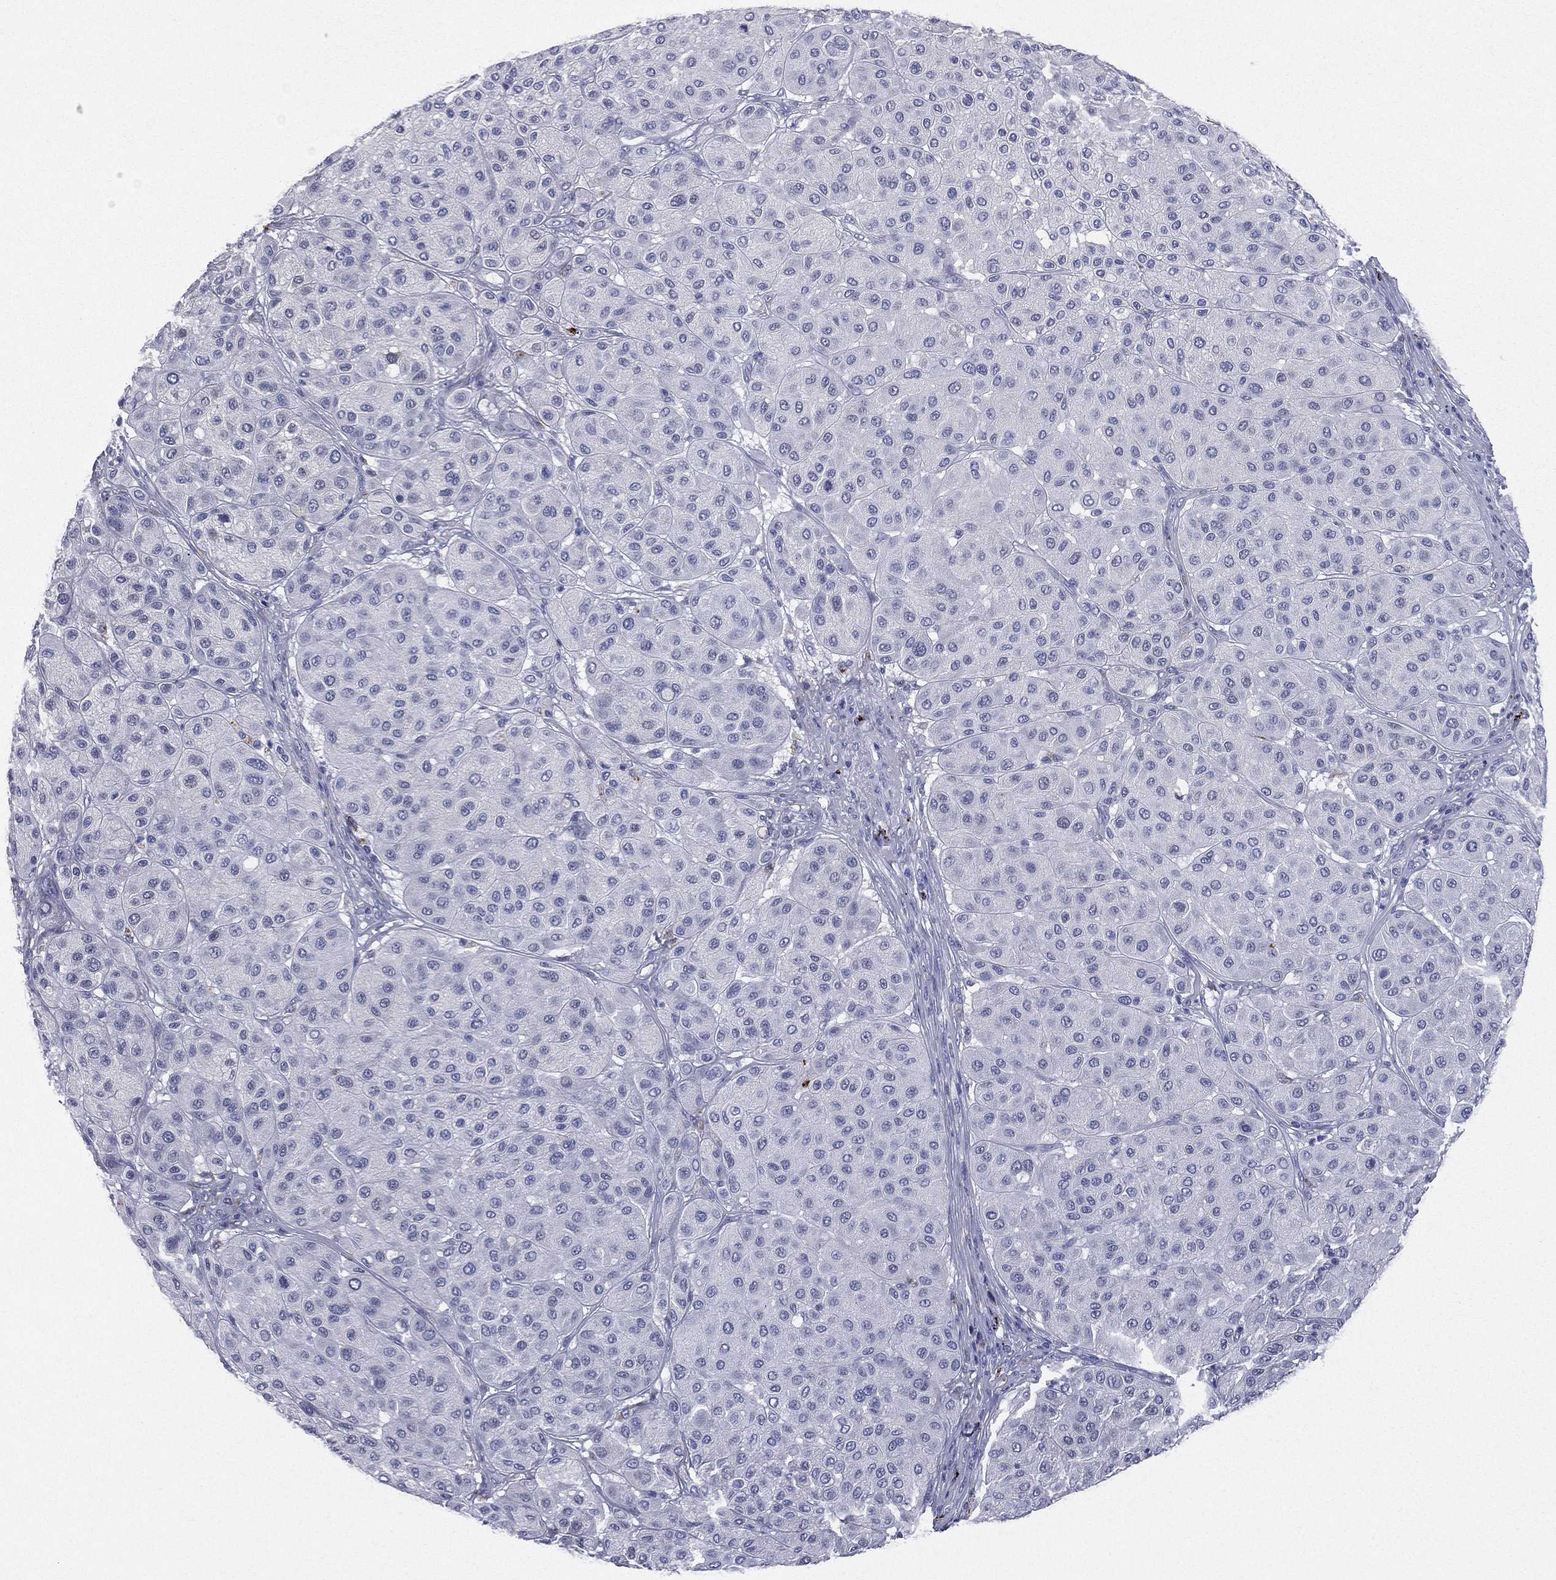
{"staining": {"intensity": "negative", "quantity": "none", "location": "none"}, "tissue": "melanoma", "cell_type": "Tumor cells", "image_type": "cancer", "snomed": [{"axis": "morphology", "description": "Malignant melanoma, Metastatic site"}, {"axis": "topography", "description": "Smooth muscle"}], "caption": "Immunohistochemical staining of melanoma shows no significant staining in tumor cells.", "gene": "HLA-DOA", "patient": {"sex": "male", "age": 41}}